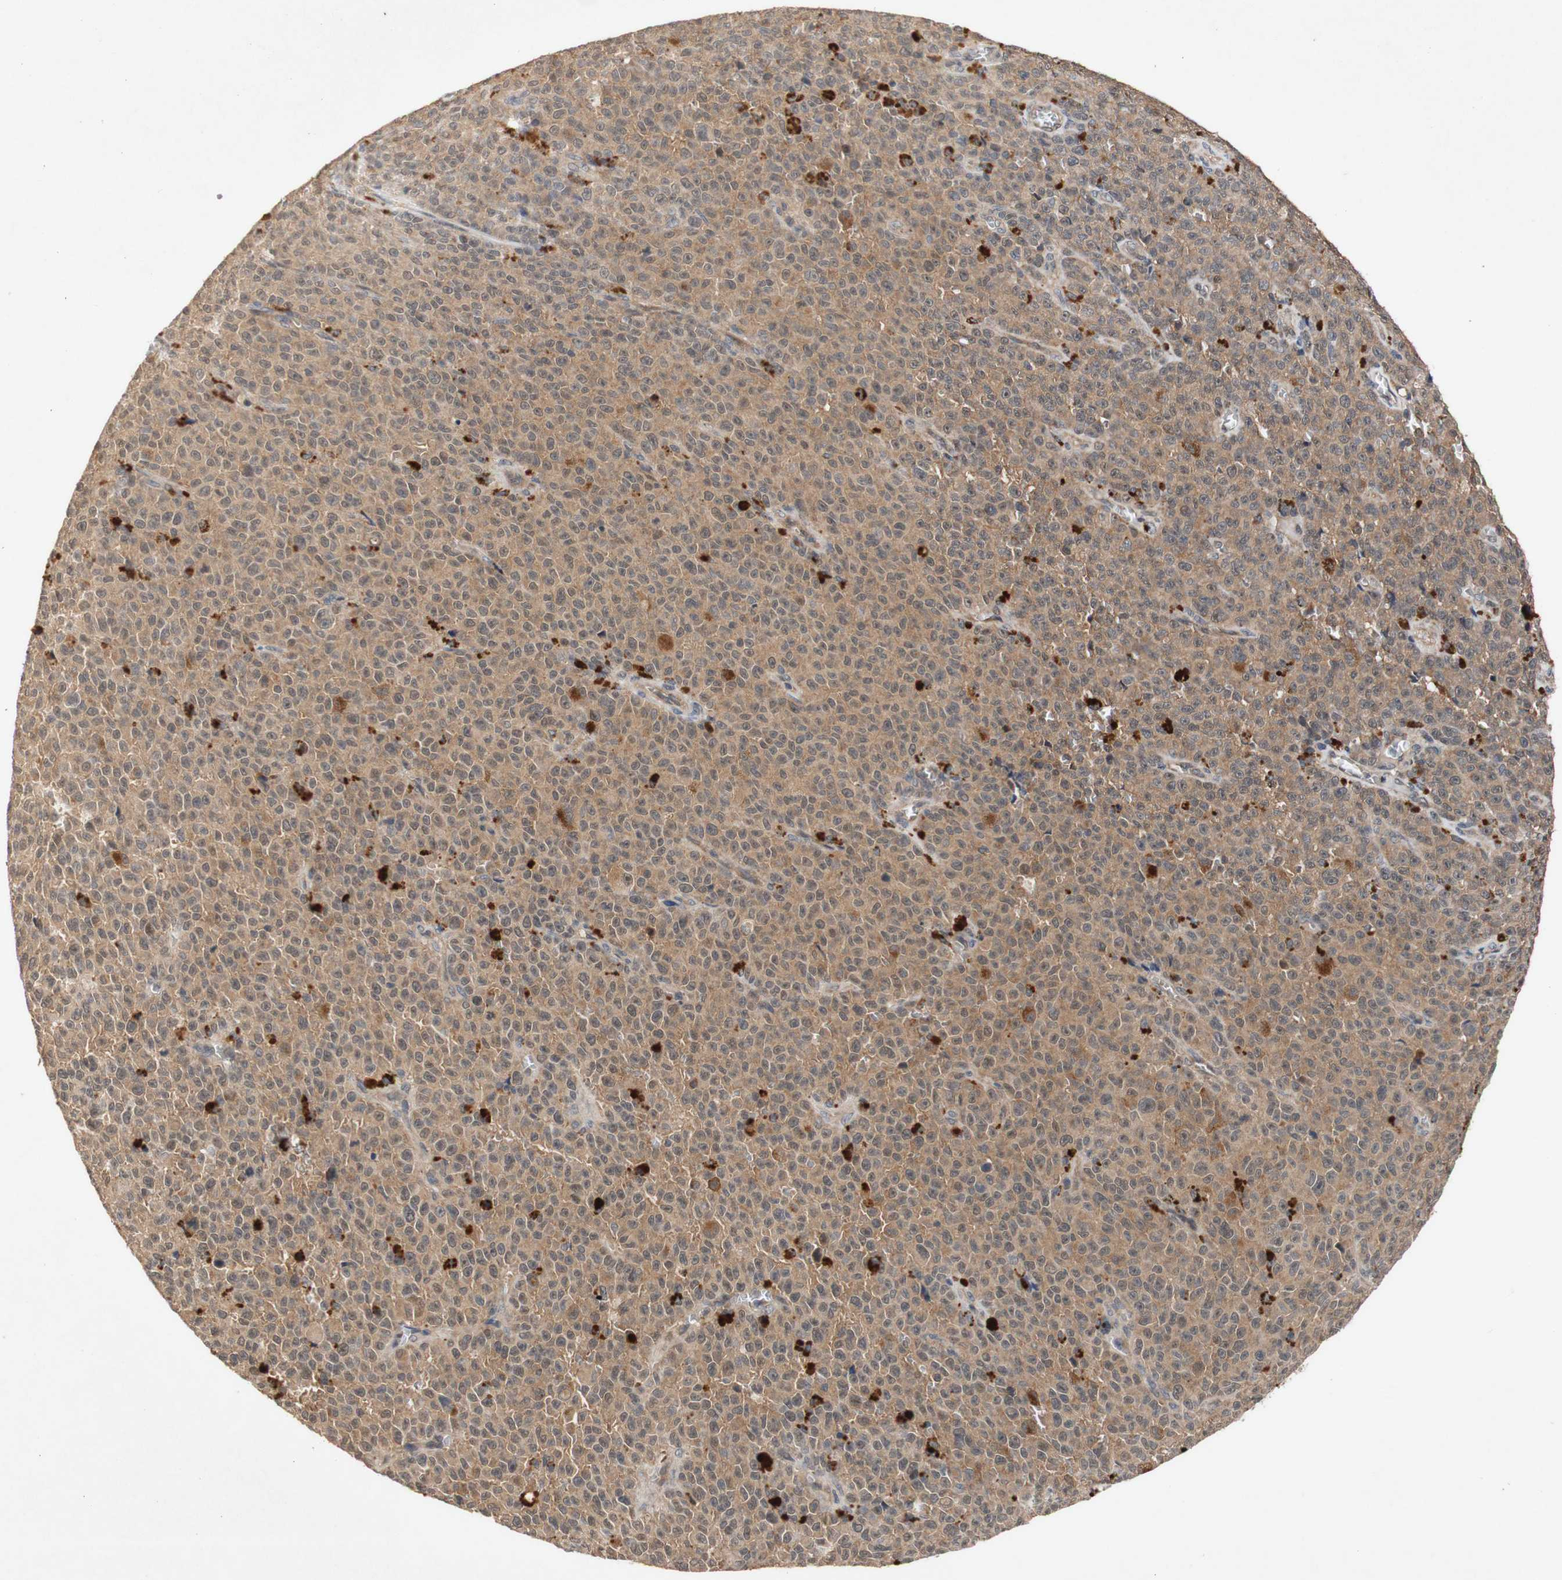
{"staining": {"intensity": "weak", "quantity": ">75%", "location": "cytoplasmic/membranous"}, "tissue": "melanoma", "cell_type": "Tumor cells", "image_type": "cancer", "snomed": [{"axis": "morphology", "description": "Malignant melanoma, NOS"}, {"axis": "topography", "description": "Skin"}], "caption": "Protein expression analysis of human malignant melanoma reveals weak cytoplasmic/membranous positivity in about >75% of tumor cells. The protein of interest is shown in brown color, while the nuclei are stained blue.", "gene": "PIN1", "patient": {"sex": "female", "age": 82}}